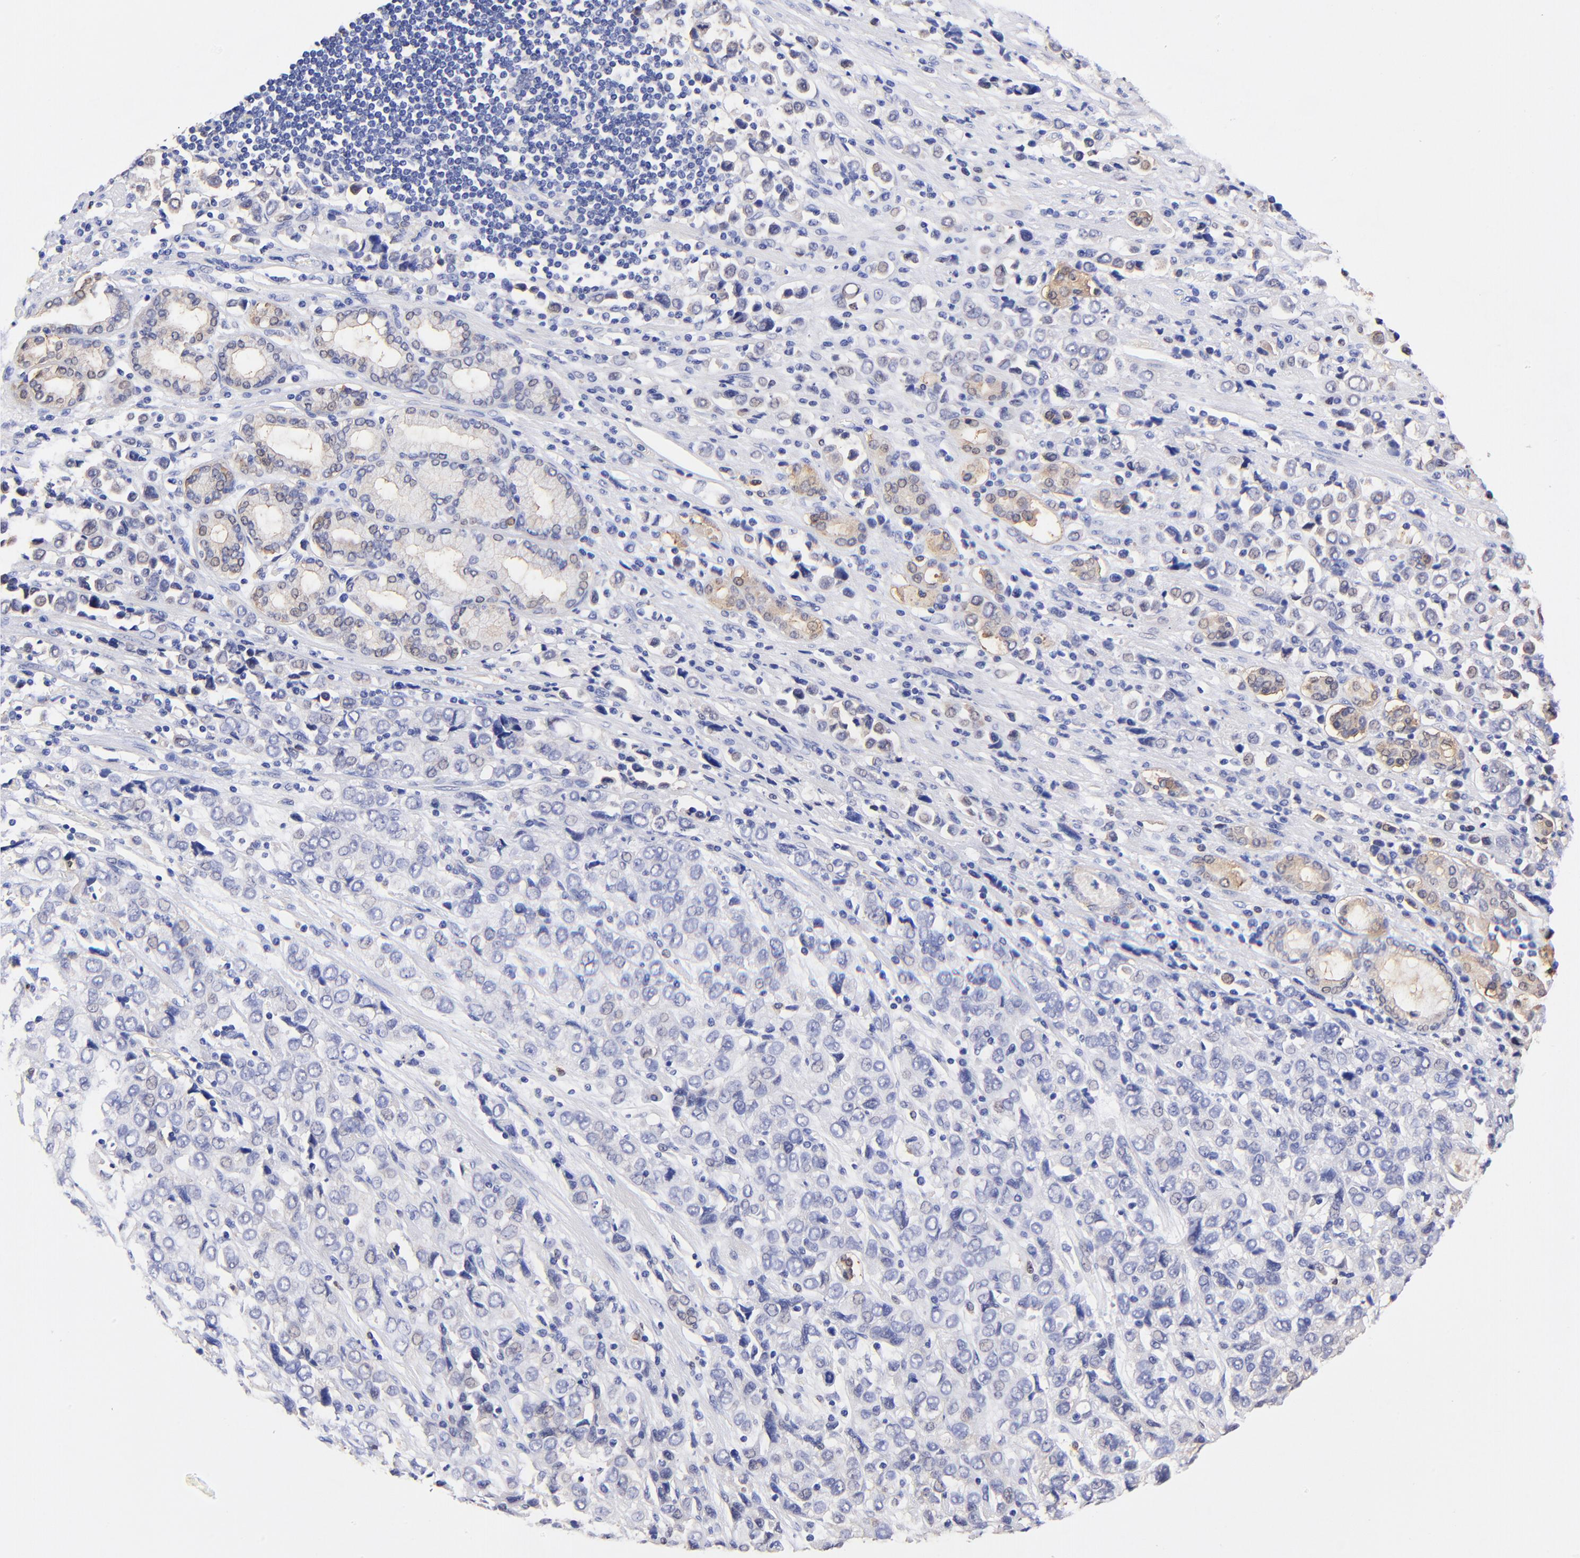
{"staining": {"intensity": "negative", "quantity": "none", "location": "none"}, "tissue": "stomach cancer", "cell_type": "Tumor cells", "image_type": "cancer", "snomed": [{"axis": "morphology", "description": "Adenocarcinoma, NOS"}, {"axis": "topography", "description": "Stomach, upper"}], "caption": "This image is of stomach cancer stained with immunohistochemistry (IHC) to label a protein in brown with the nuclei are counter-stained blue. There is no positivity in tumor cells.", "gene": "ALDH1A1", "patient": {"sex": "male", "age": 76}}